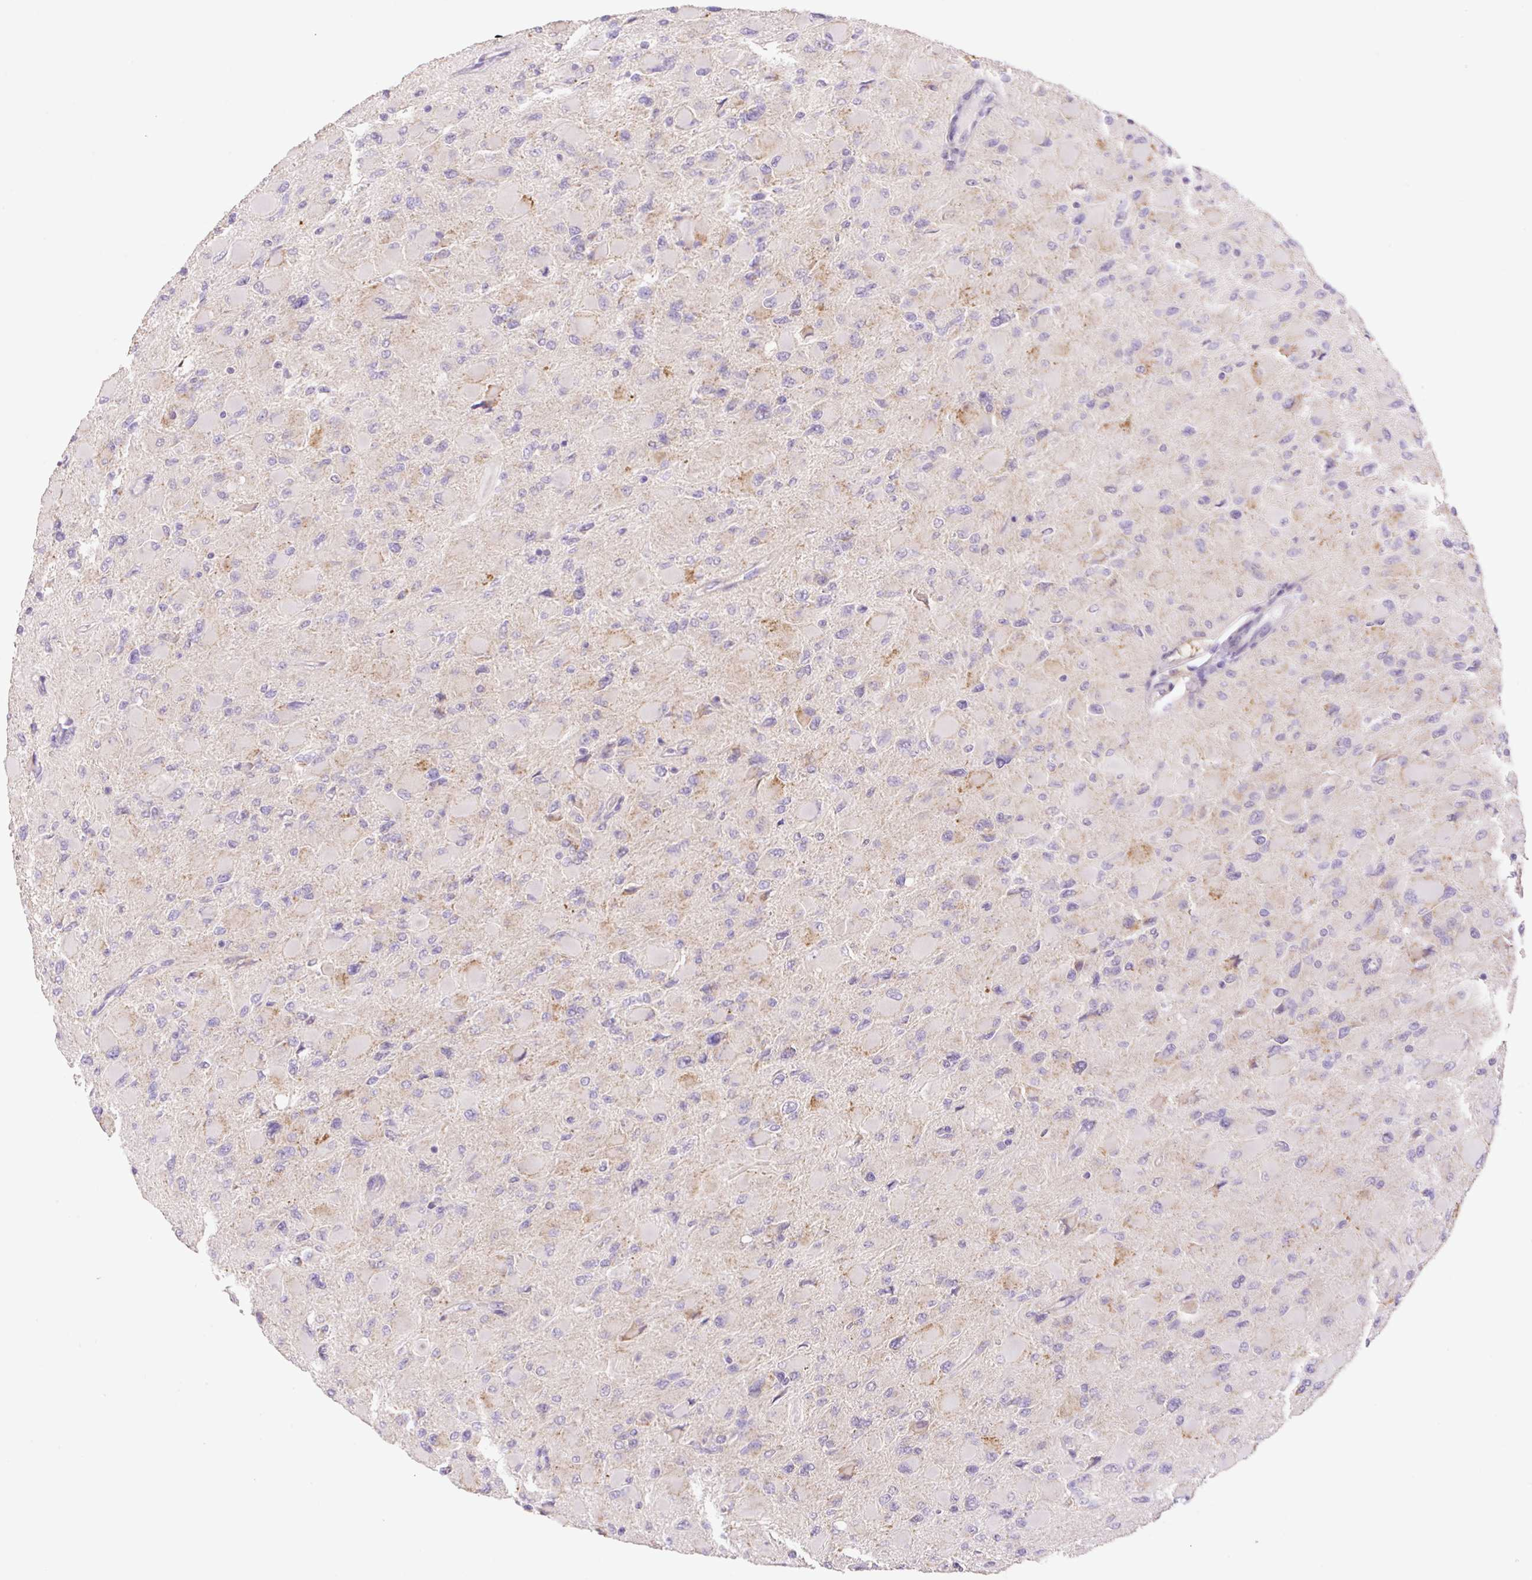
{"staining": {"intensity": "negative", "quantity": "none", "location": "none"}, "tissue": "glioma", "cell_type": "Tumor cells", "image_type": "cancer", "snomed": [{"axis": "morphology", "description": "Glioma, malignant, High grade"}, {"axis": "topography", "description": "Cerebral cortex"}], "caption": "Immunohistochemistry of glioma shows no staining in tumor cells. The staining was performed using DAB to visualize the protein expression in brown, while the nuclei were stained in blue with hematoxylin (Magnification: 20x).", "gene": "COPZ2", "patient": {"sex": "female", "age": 36}}